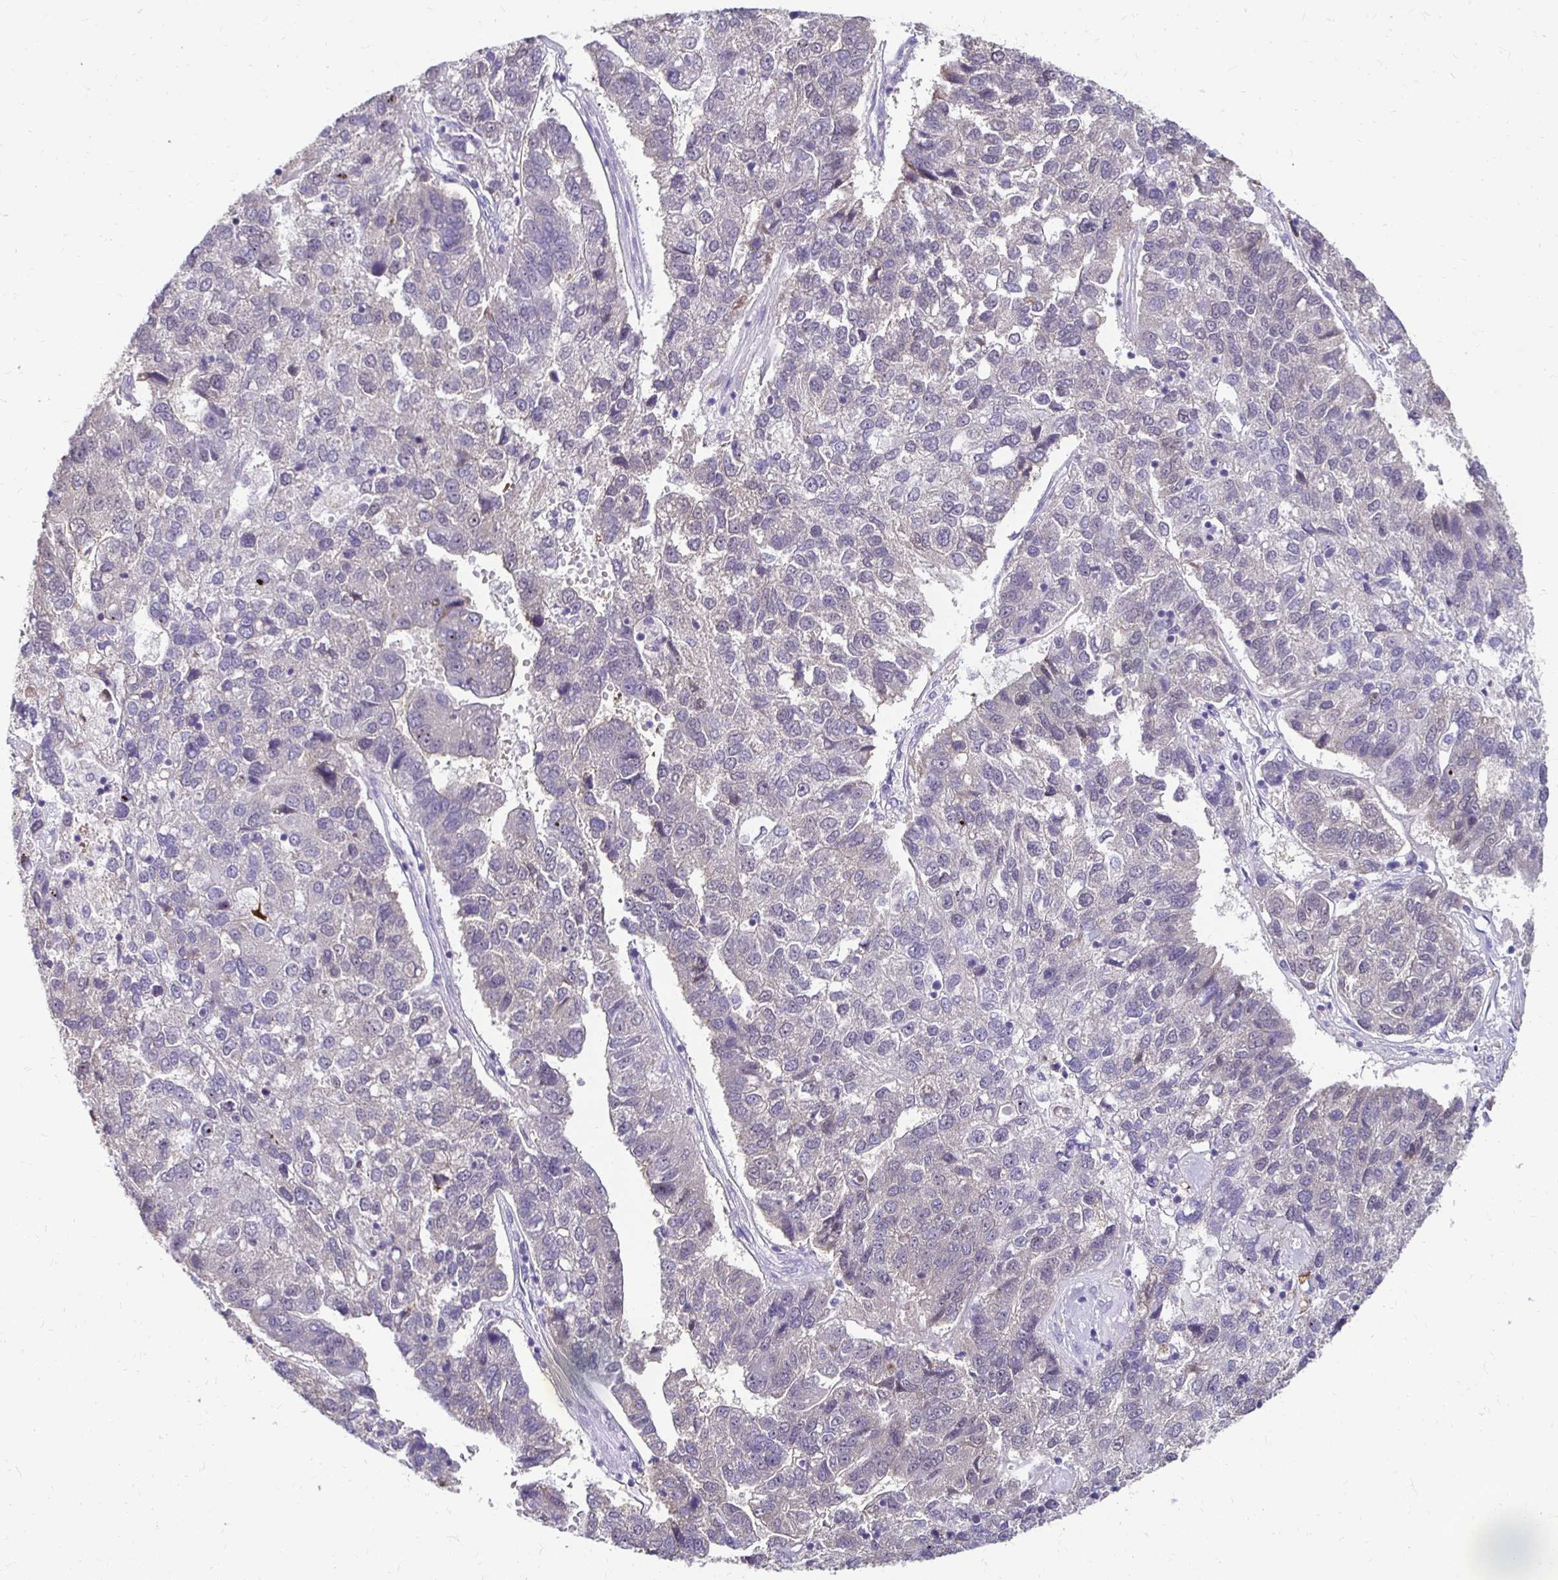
{"staining": {"intensity": "negative", "quantity": "none", "location": "none"}, "tissue": "pancreatic cancer", "cell_type": "Tumor cells", "image_type": "cancer", "snomed": [{"axis": "morphology", "description": "Adenocarcinoma, NOS"}, {"axis": "topography", "description": "Pancreas"}], "caption": "Immunohistochemistry micrograph of pancreatic cancer stained for a protein (brown), which demonstrates no positivity in tumor cells.", "gene": "PADI2", "patient": {"sex": "female", "age": 61}}